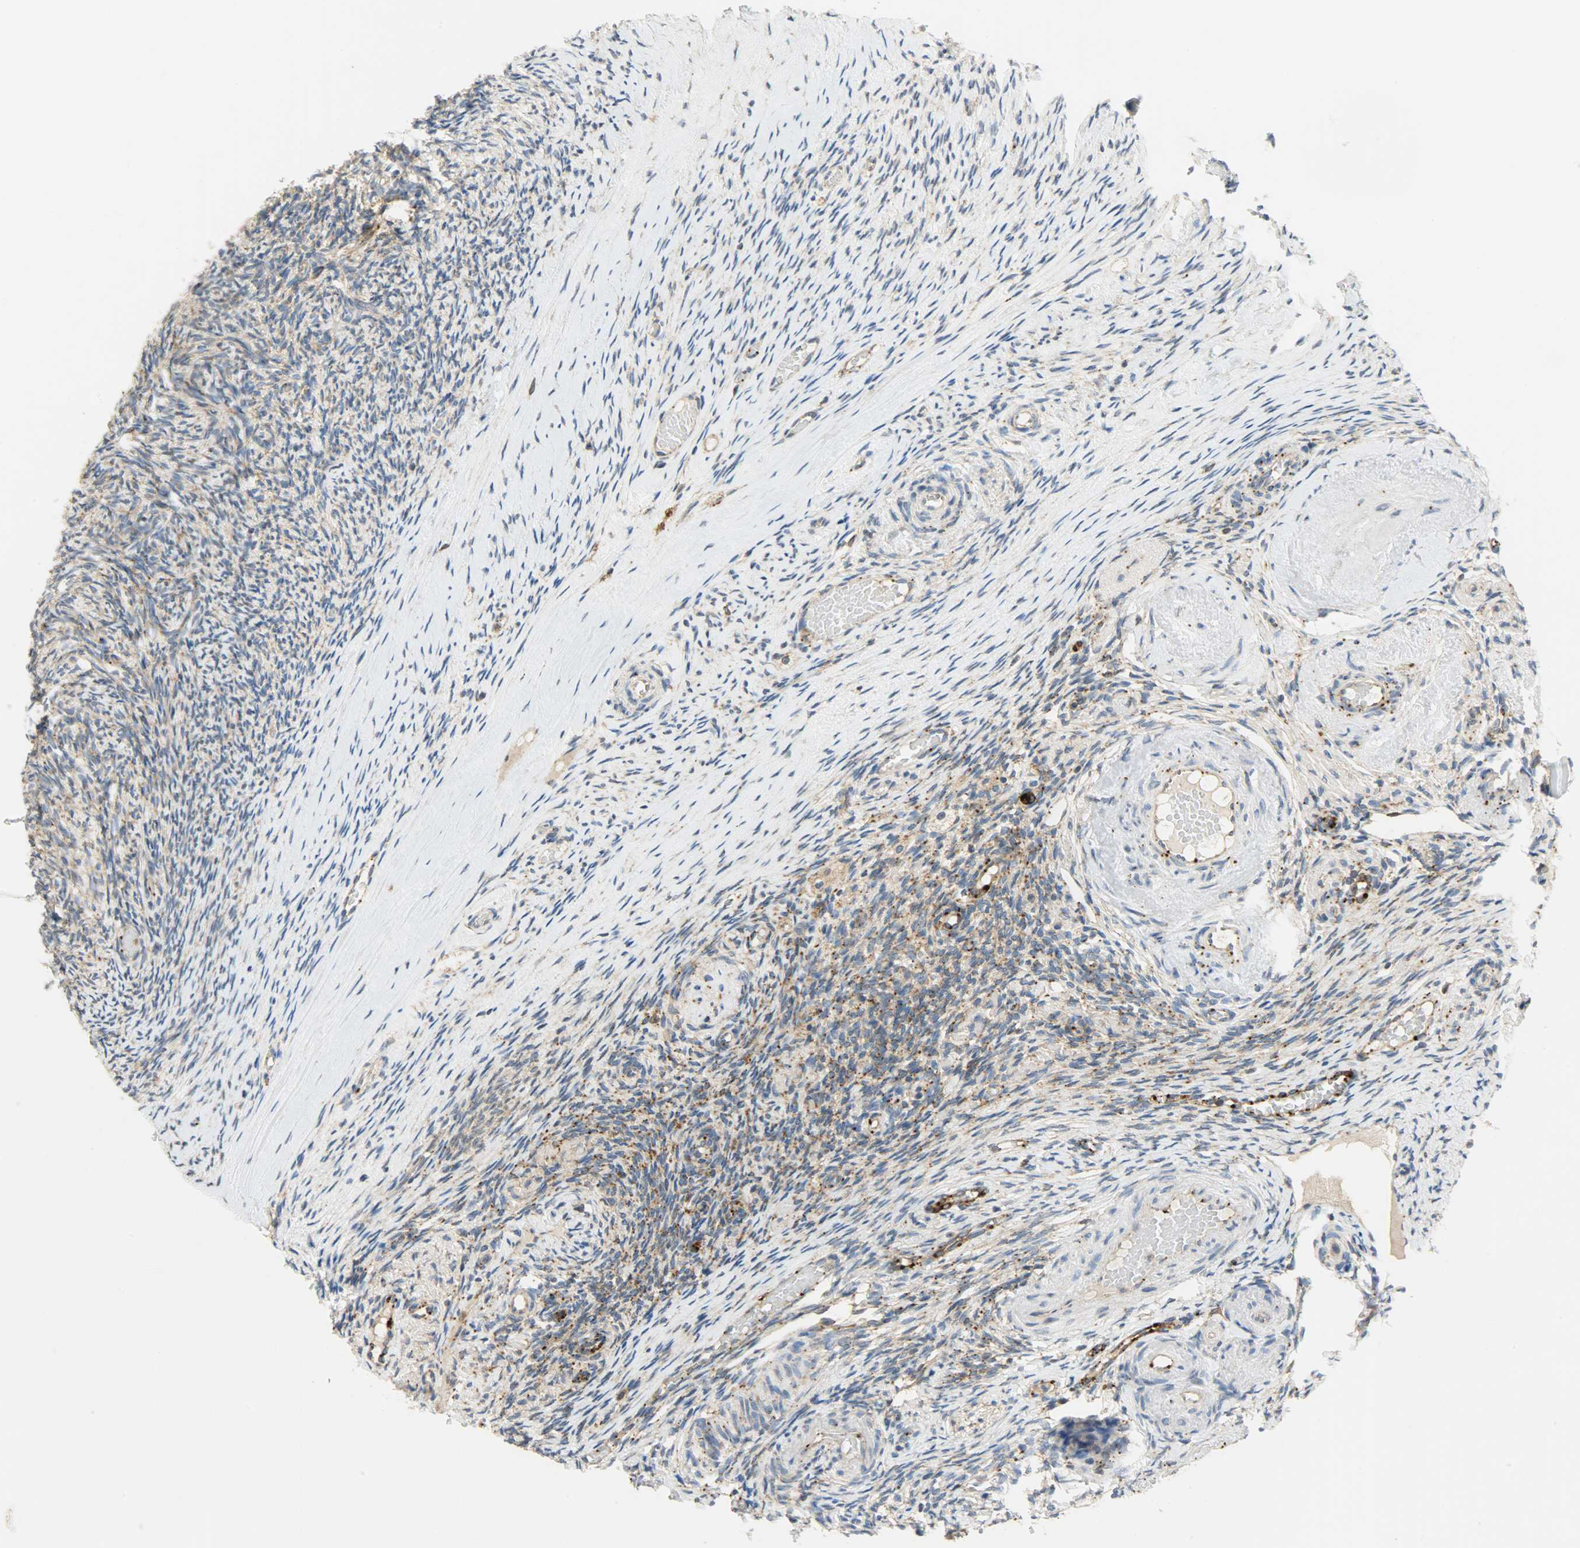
{"staining": {"intensity": "weak", "quantity": ">75%", "location": "cytoplasmic/membranous"}, "tissue": "ovary", "cell_type": "Ovarian stroma cells", "image_type": "normal", "snomed": [{"axis": "morphology", "description": "Normal tissue, NOS"}, {"axis": "topography", "description": "Ovary"}], "caption": "Ovary stained with immunohistochemistry (IHC) shows weak cytoplasmic/membranous expression in approximately >75% of ovarian stroma cells.", "gene": "GIT2", "patient": {"sex": "female", "age": 60}}